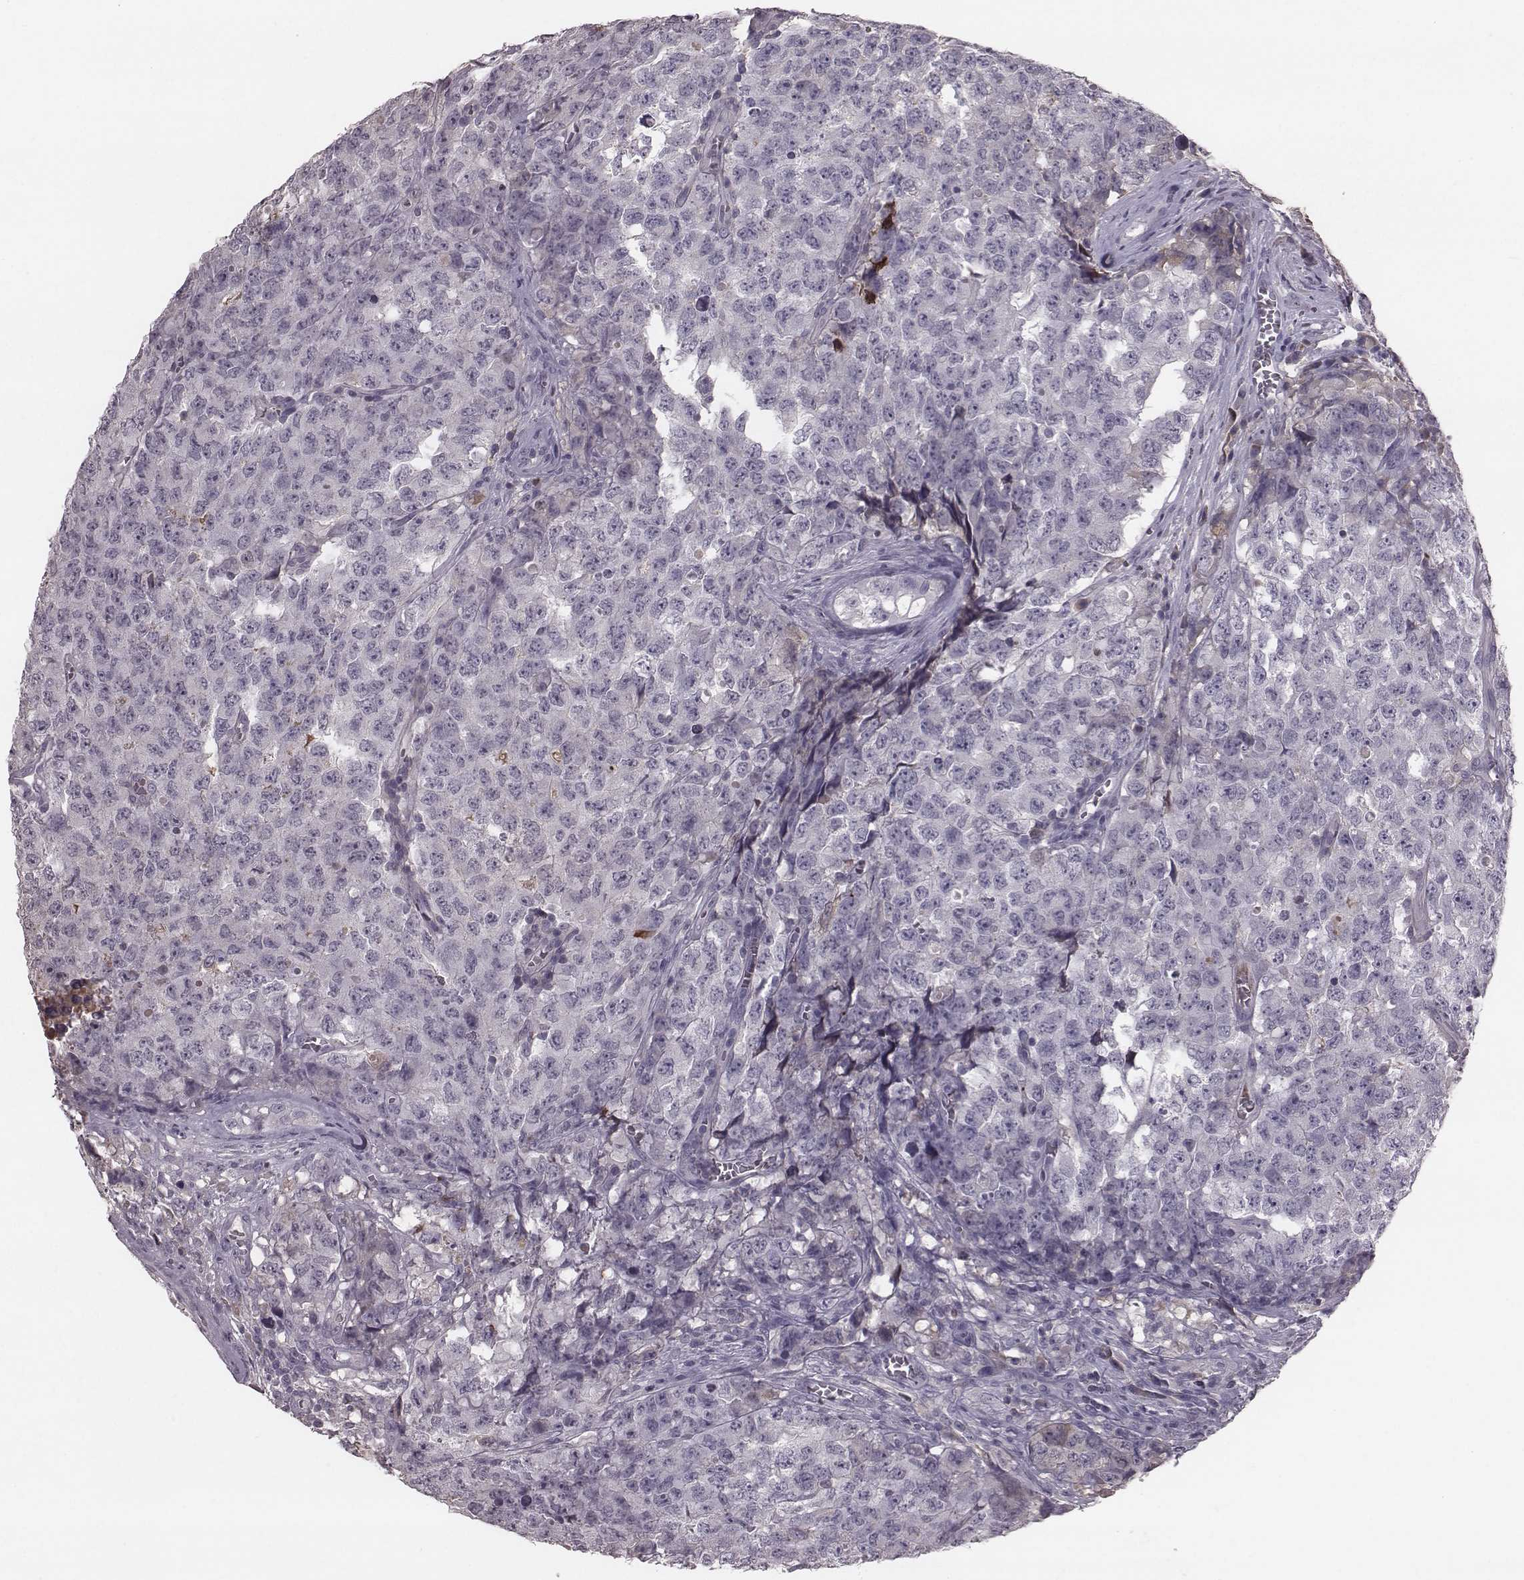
{"staining": {"intensity": "negative", "quantity": "none", "location": "none"}, "tissue": "testis cancer", "cell_type": "Tumor cells", "image_type": "cancer", "snomed": [{"axis": "morphology", "description": "Carcinoma, Embryonal, NOS"}, {"axis": "topography", "description": "Testis"}], "caption": "Tumor cells are negative for brown protein staining in testis embryonal carcinoma.", "gene": "SMIM24", "patient": {"sex": "male", "age": 23}}